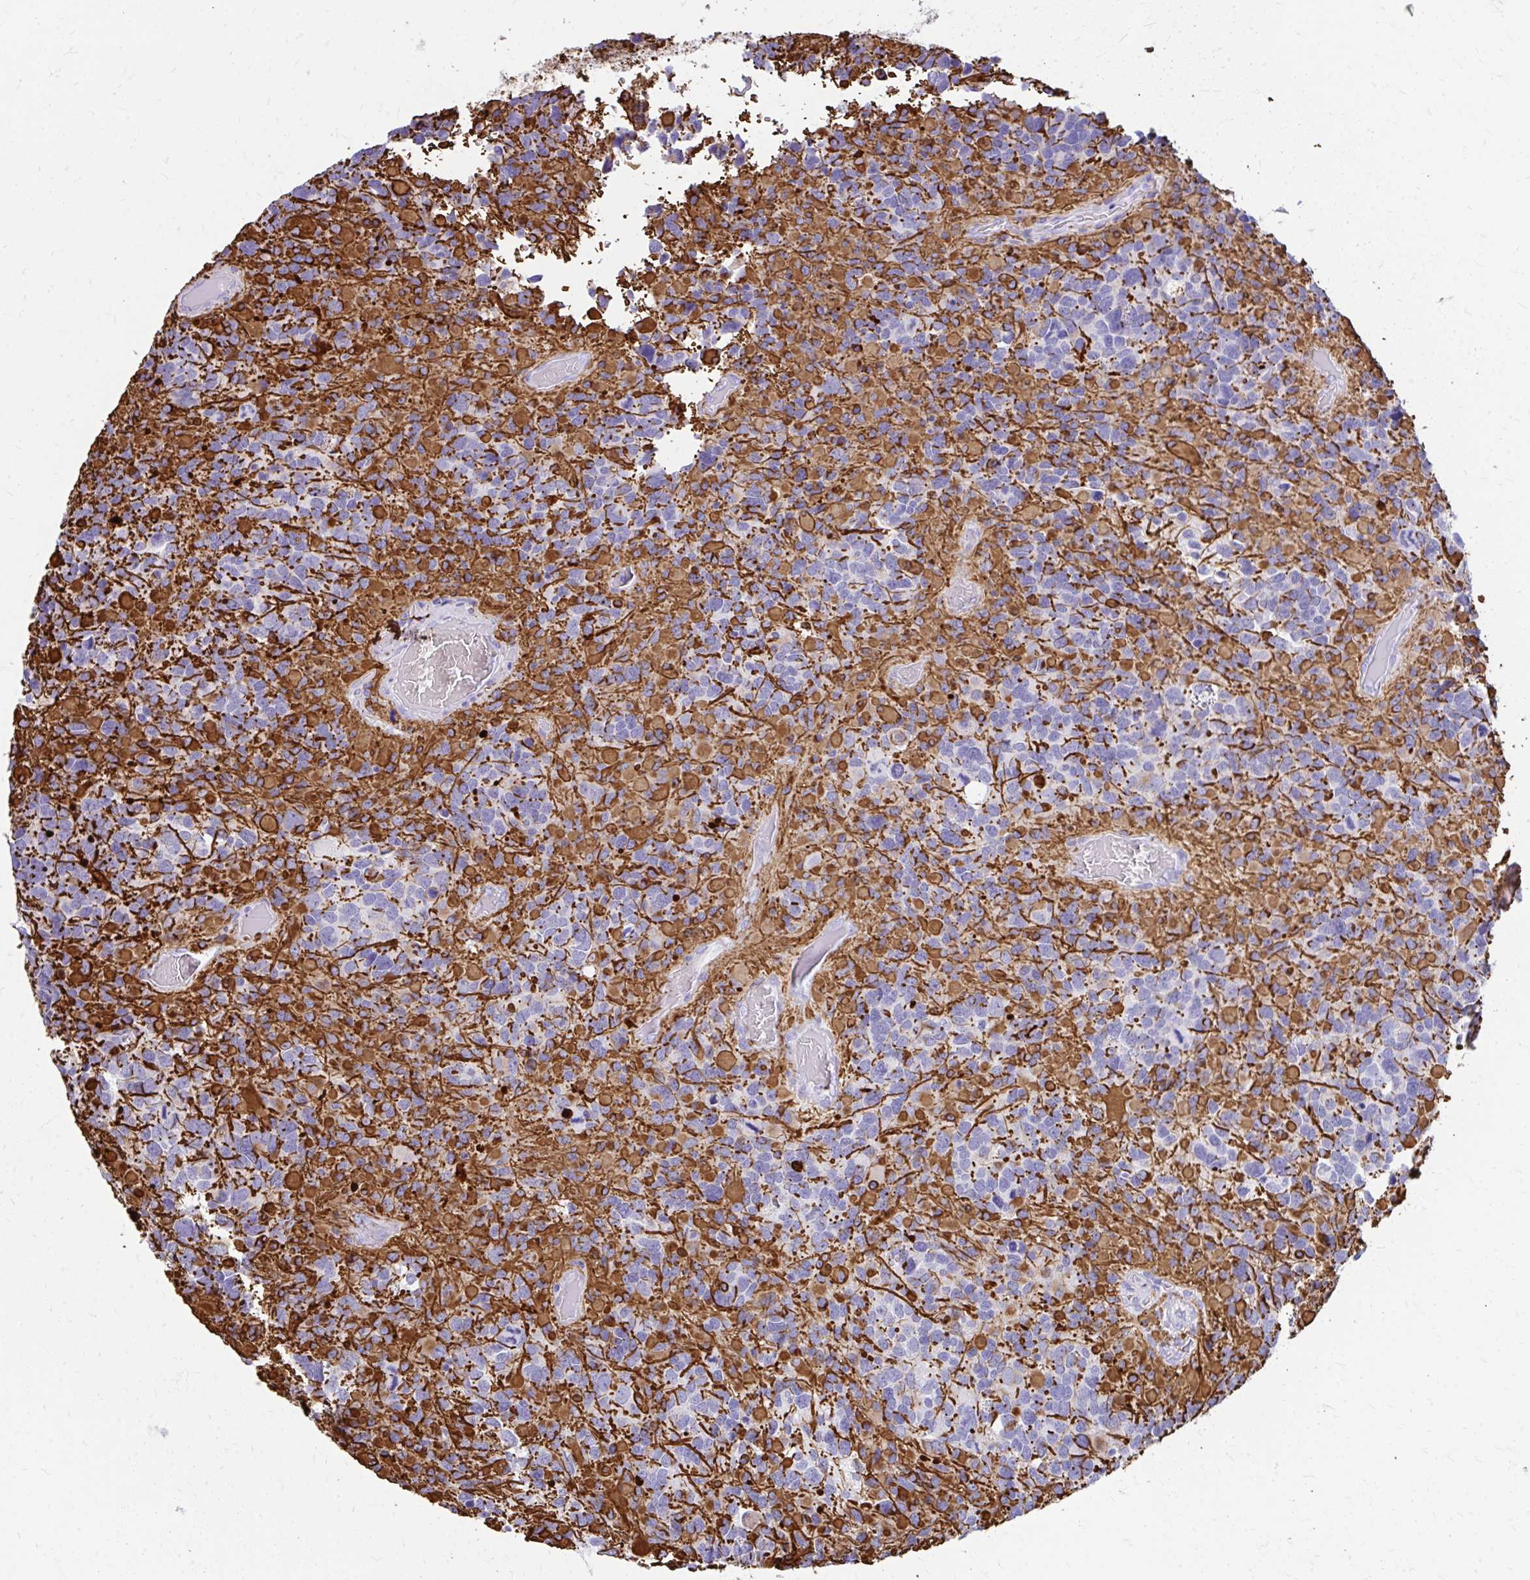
{"staining": {"intensity": "strong", "quantity": "<25%", "location": "cytoplasmic/membranous"}, "tissue": "glioma", "cell_type": "Tumor cells", "image_type": "cancer", "snomed": [{"axis": "morphology", "description": "Glioma, malignant, High grade"}, {"axis": "topography", "description": "Brain"}], "caption": "Strong cytoplasmic/membranous staining for a protein is appreciated in approximately <25% of tumor cells of glioma using immunohistochemistry (IHC).", "gene": "ZNF699", "patient": {"sex": "female", "age": 40}}